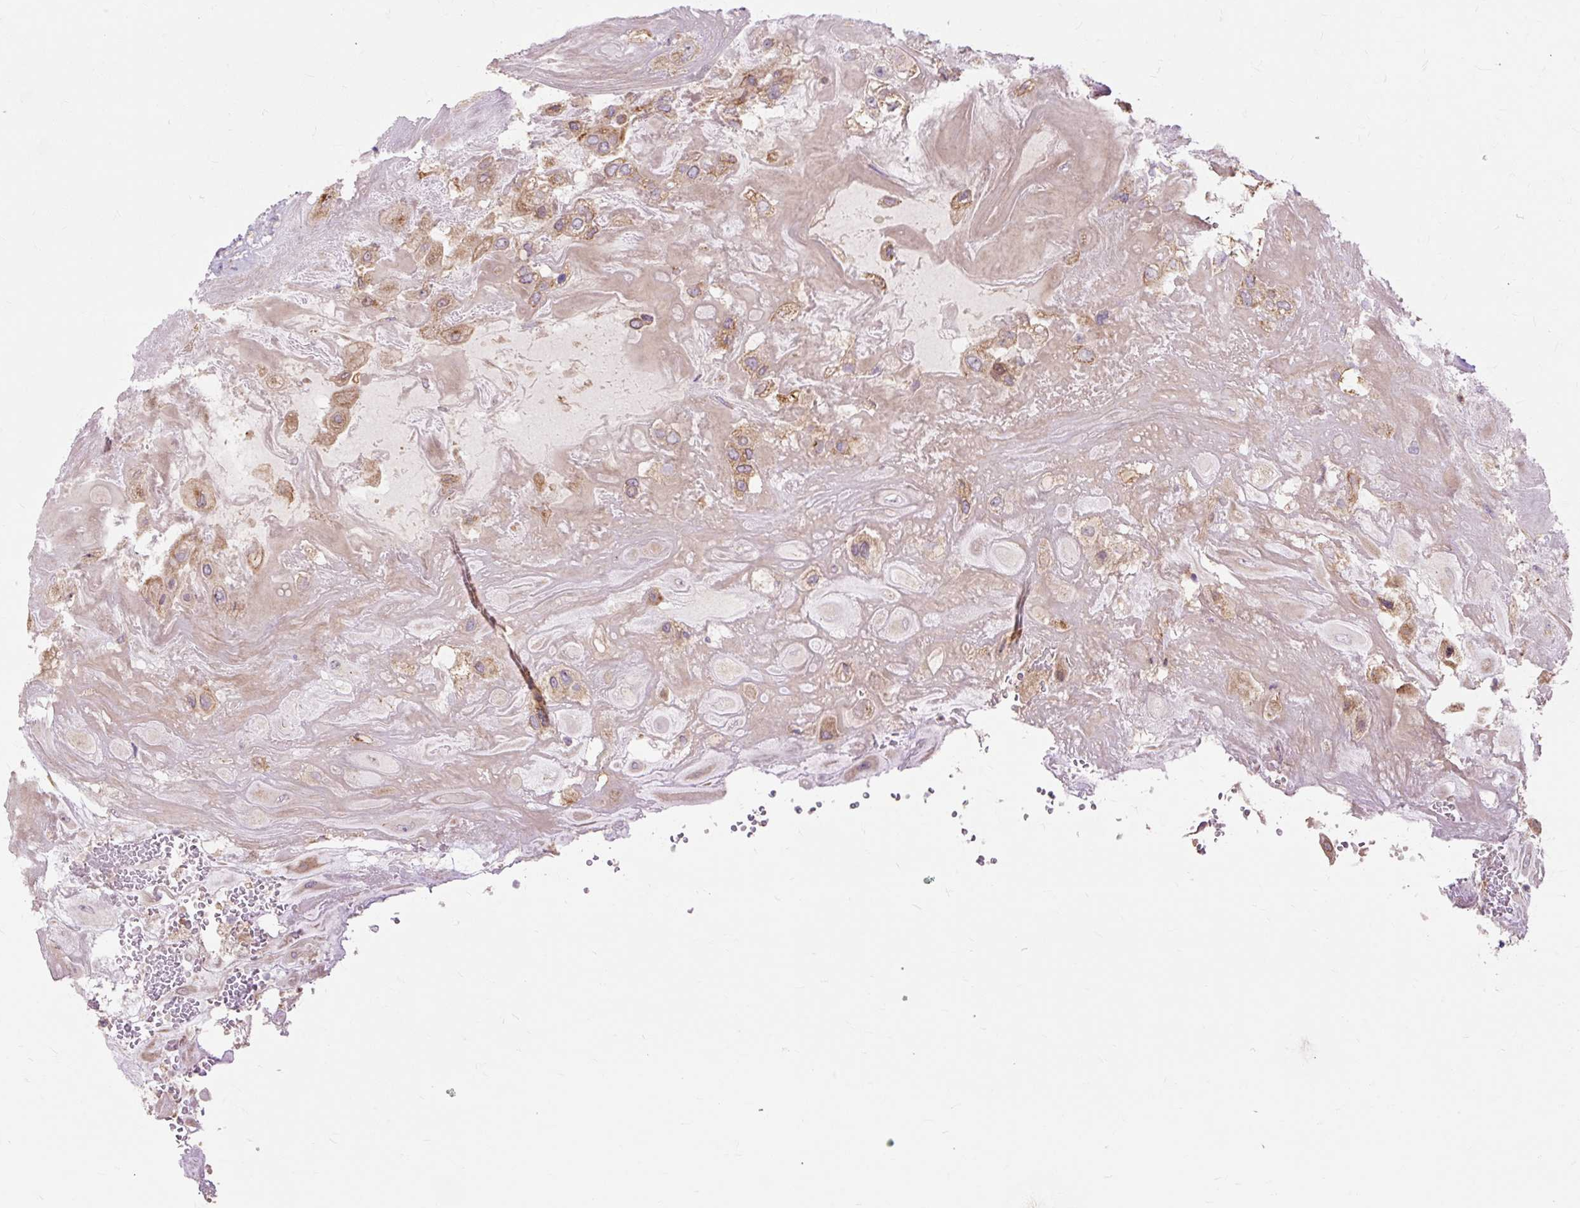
{"staining": {"intensity": "moderate", "quantity": ">75%", "location": "cytoplasmic/membranous"}, "tissue": "placenta", "cell_type": "Decidual cells", "image_type": "normal", "snomed": [{"axis": "morphology", "description": "Normal tissue, NOS"}, {"axis": "topography", "description": "Placenta"}], "caption": "This is a histology image of immunohistochemistry (IHC) staining of benign placenta, which shows moderate expression in the cytoplasmic/membranous of decidual cells.", "gene": "PDZD2", "patient": {"sex": "female", "age": 32}}